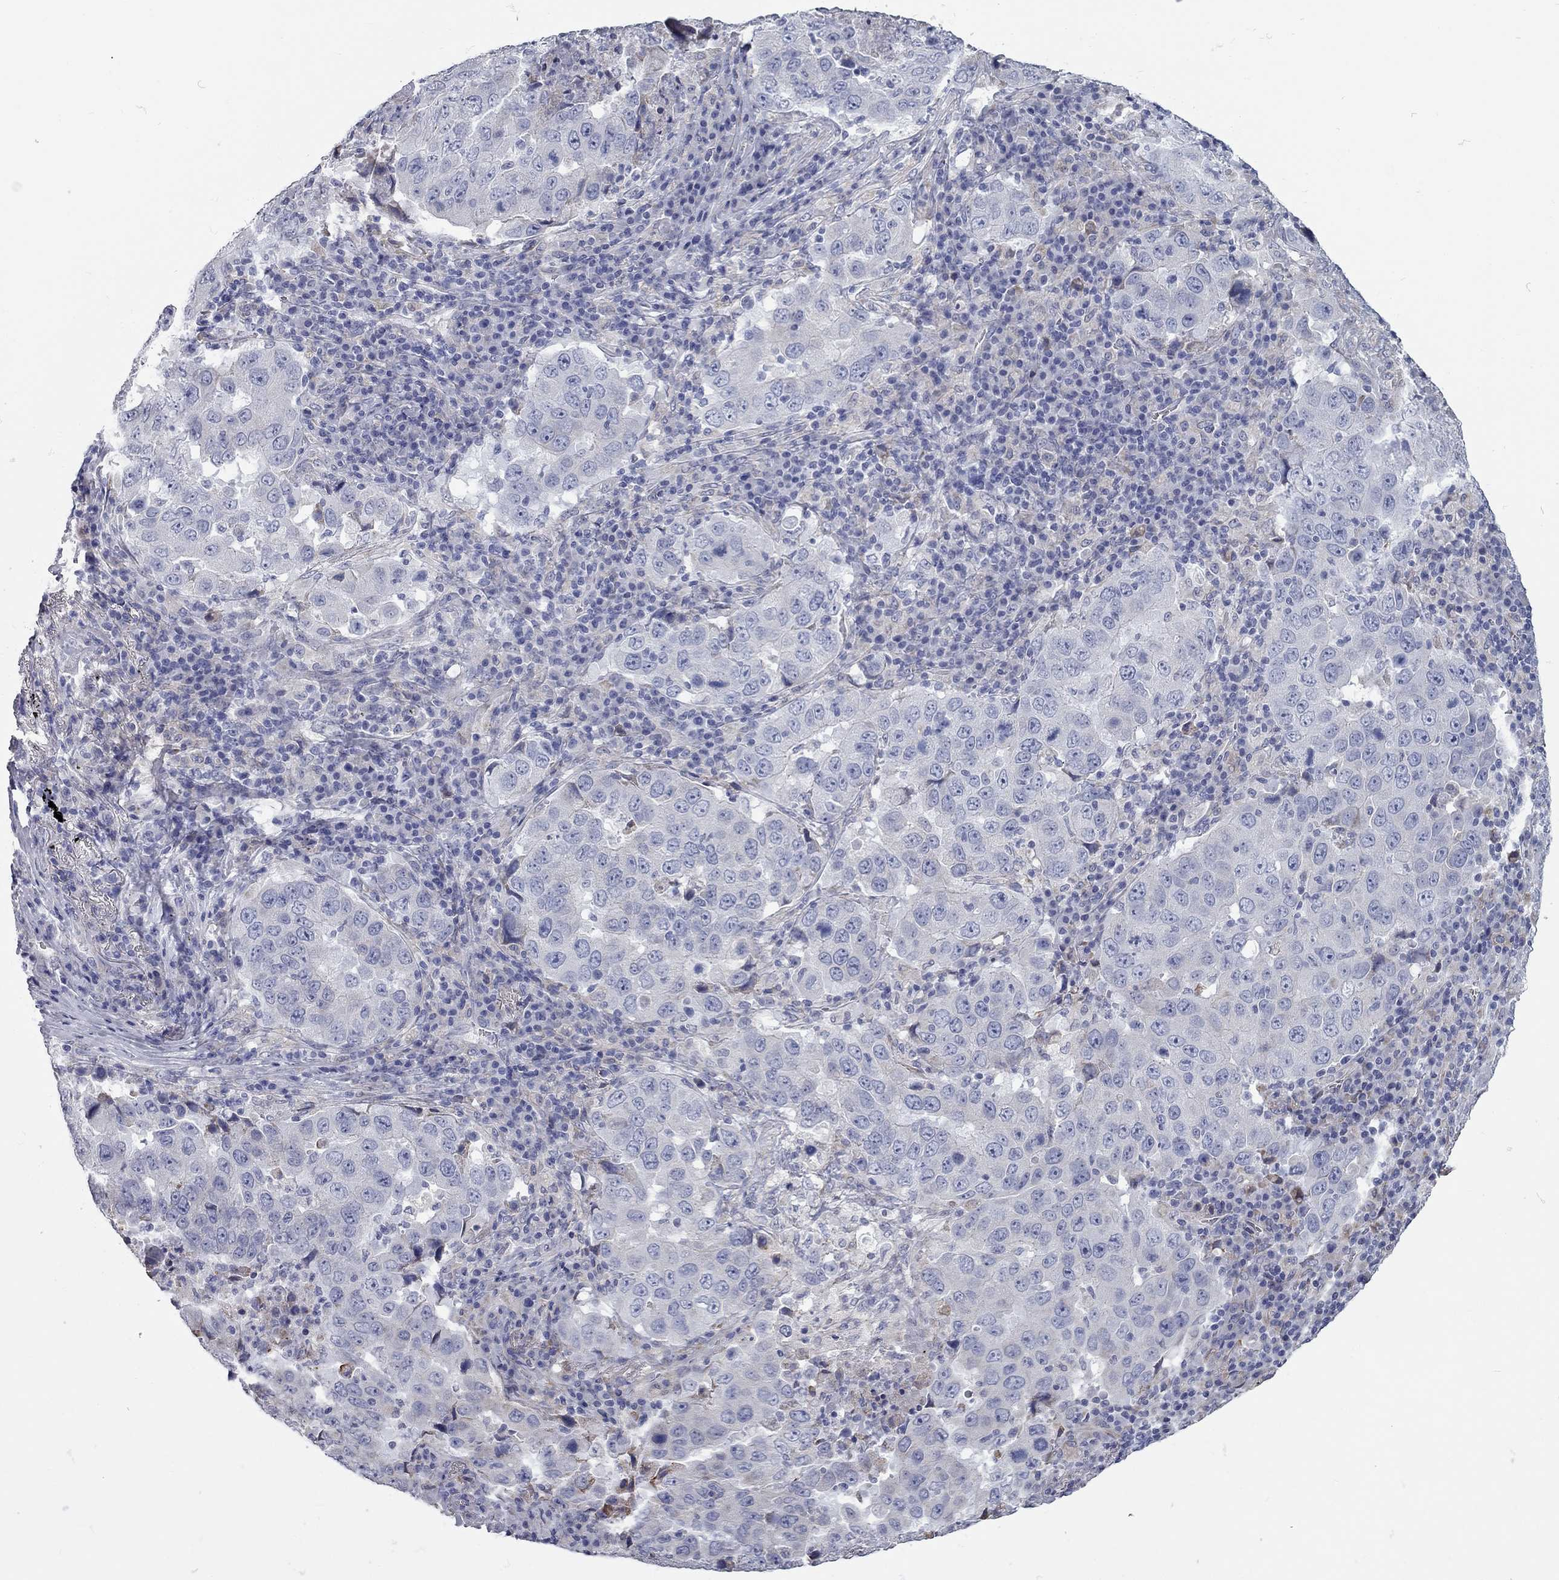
{"staining": {"intensity": "negative", "quantity": "none", "location": "none"}, "tissue": "lung cancer", "cell_type": "Tumor cells", "image_type": "cancer", "snomed": [{"axis": "morphology", "description": "Adenocarcinoma, NOS"}, {"axis": "topography", "description": "Lung"}], "caption": "An immunohistochemistry (IHC) photomicrograph of lung adenocarcinoma is shown. There is no staining in tumor cells of lung adenocarcinoma. The staining was performed using DAB (3,3'-diaminobenzidine) to visualize the protein expression in brown, while the nuclei were stained in blue with hematoxylin (Magnification: 20x).", "gene": "XAGE2", "patient": {"sex": "male", "age": 73}}